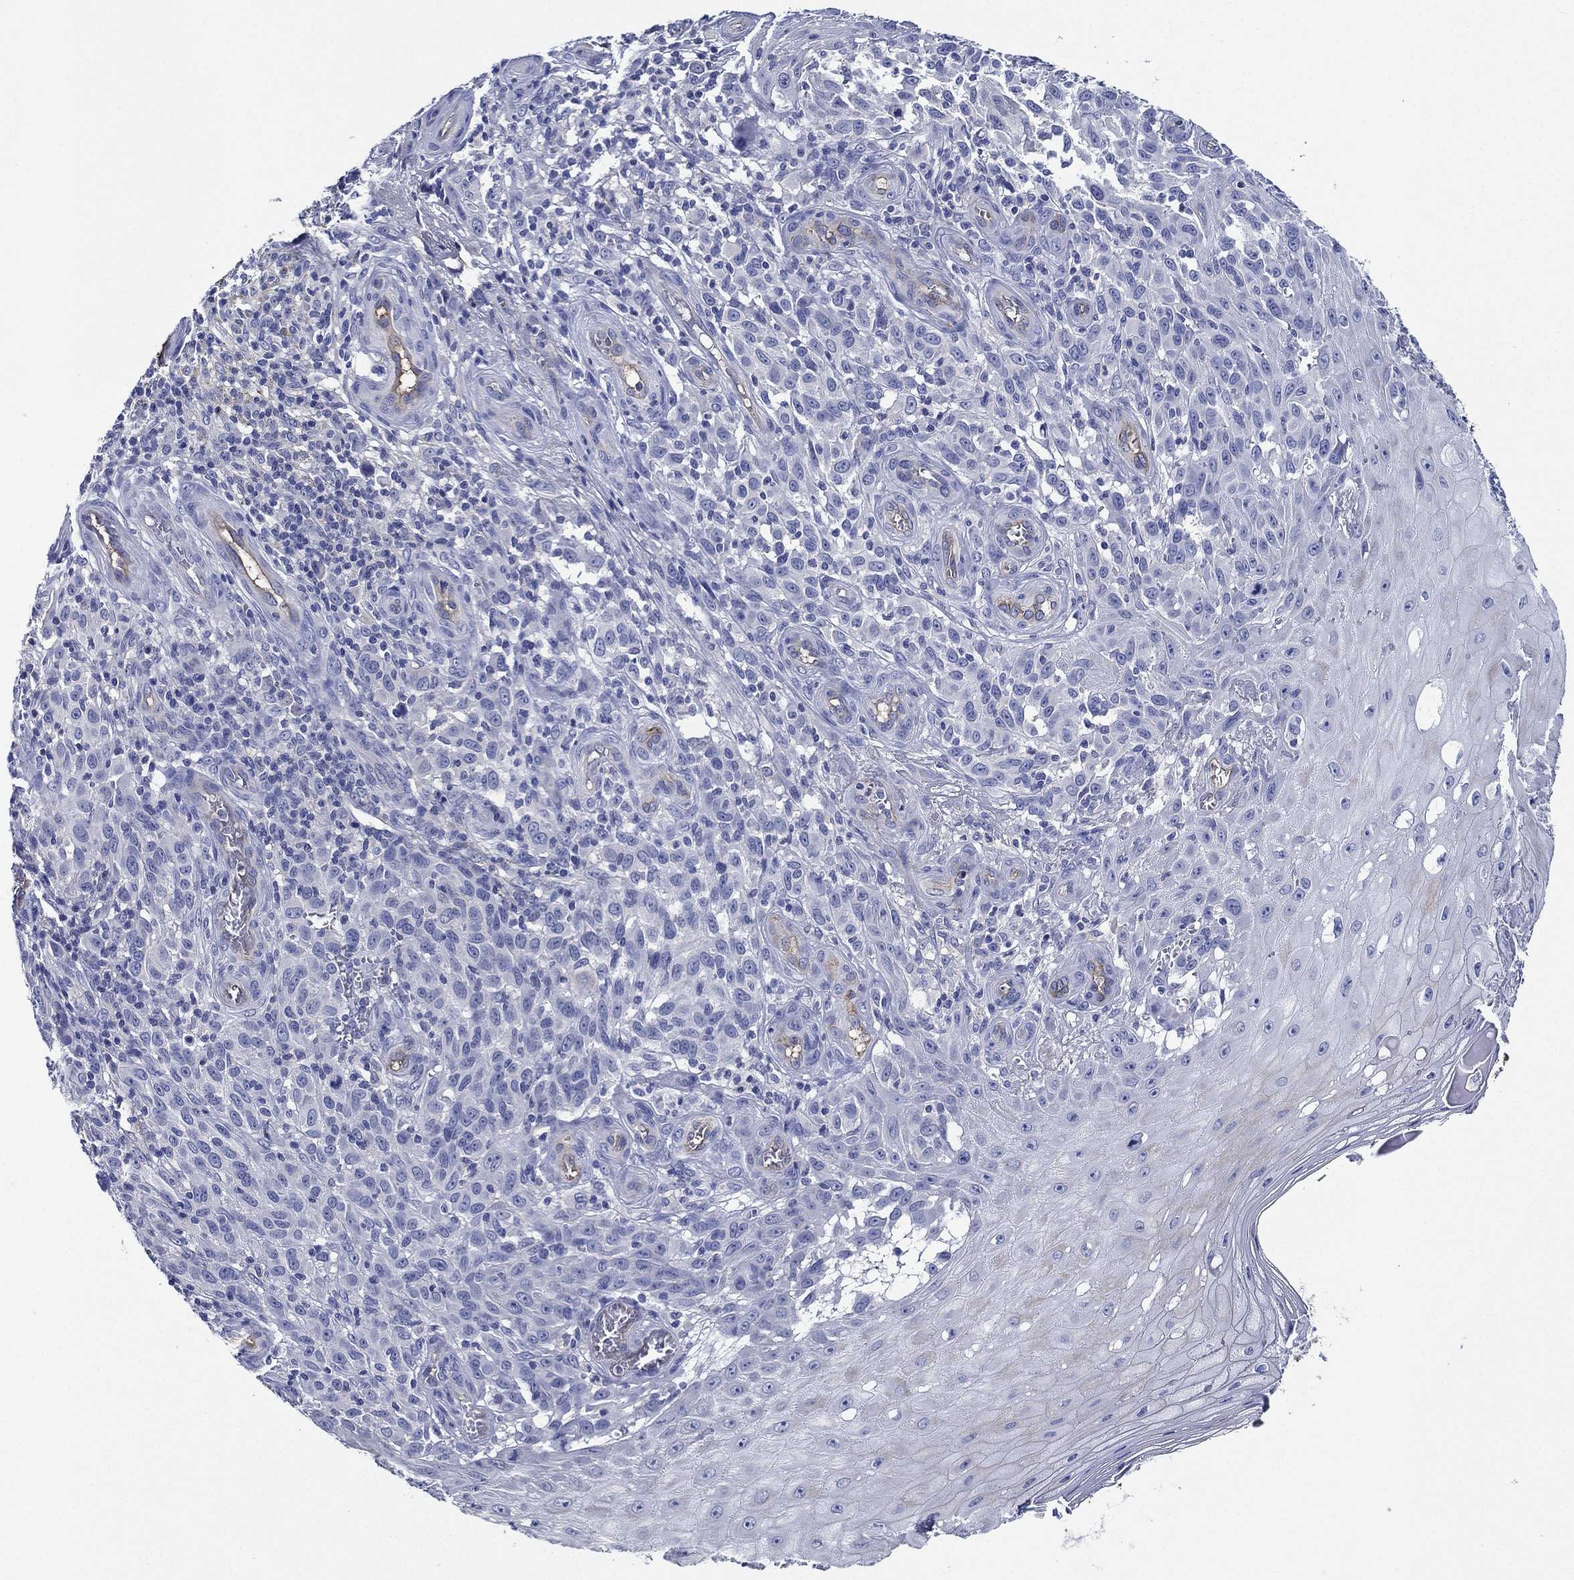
{"staining": {"intensity": "negative", "quantity": "none", "location": "none"}, "tissue": "melanoma", "cell_type": "Tumor cells", "image_type": "cancer", "snomed": [{"axis": "morphology", "description": "Malignant melanoma, NOS"}, {"axis": "topography", "description": "Skin"}], "caption": "Melanoma stained for a protein using immunohistochemistry reveals no expression tumor cells.", "gene": "NEDD9", "patient": {"sex": "female", "age": 53}}